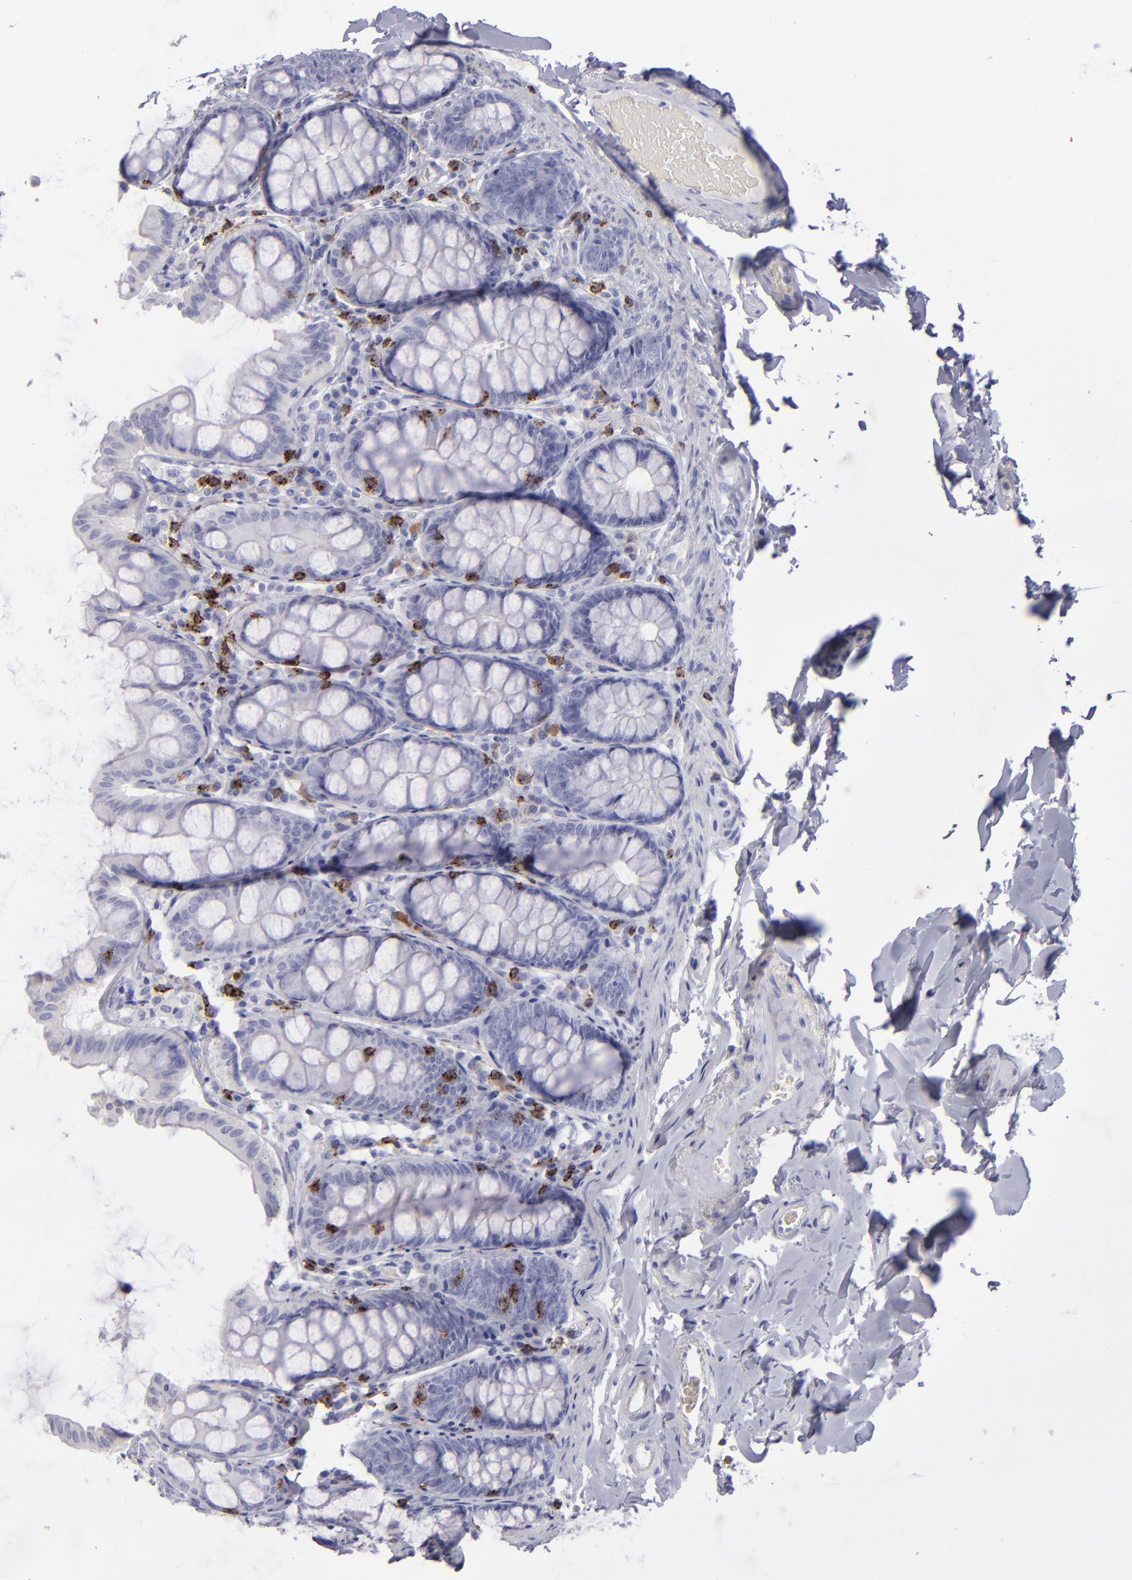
{"staining": {"intensity": "negative", "quantity": "none", "location": "none"}, "tissue": "colon", "cell_type": "Endothelial cells", "image_type": "normal", "snomed": [{"axis": "morphology", "description": "Normal tissue, NOS"}, {"axis": "topography", "description": "Colon"}], "caption": "DAB immunohistochemical staining of unremarkable human colon shows no significant staining in endothelial cells.", "gene": "CD2", "patient": {"sex": "female", "age": 61}}